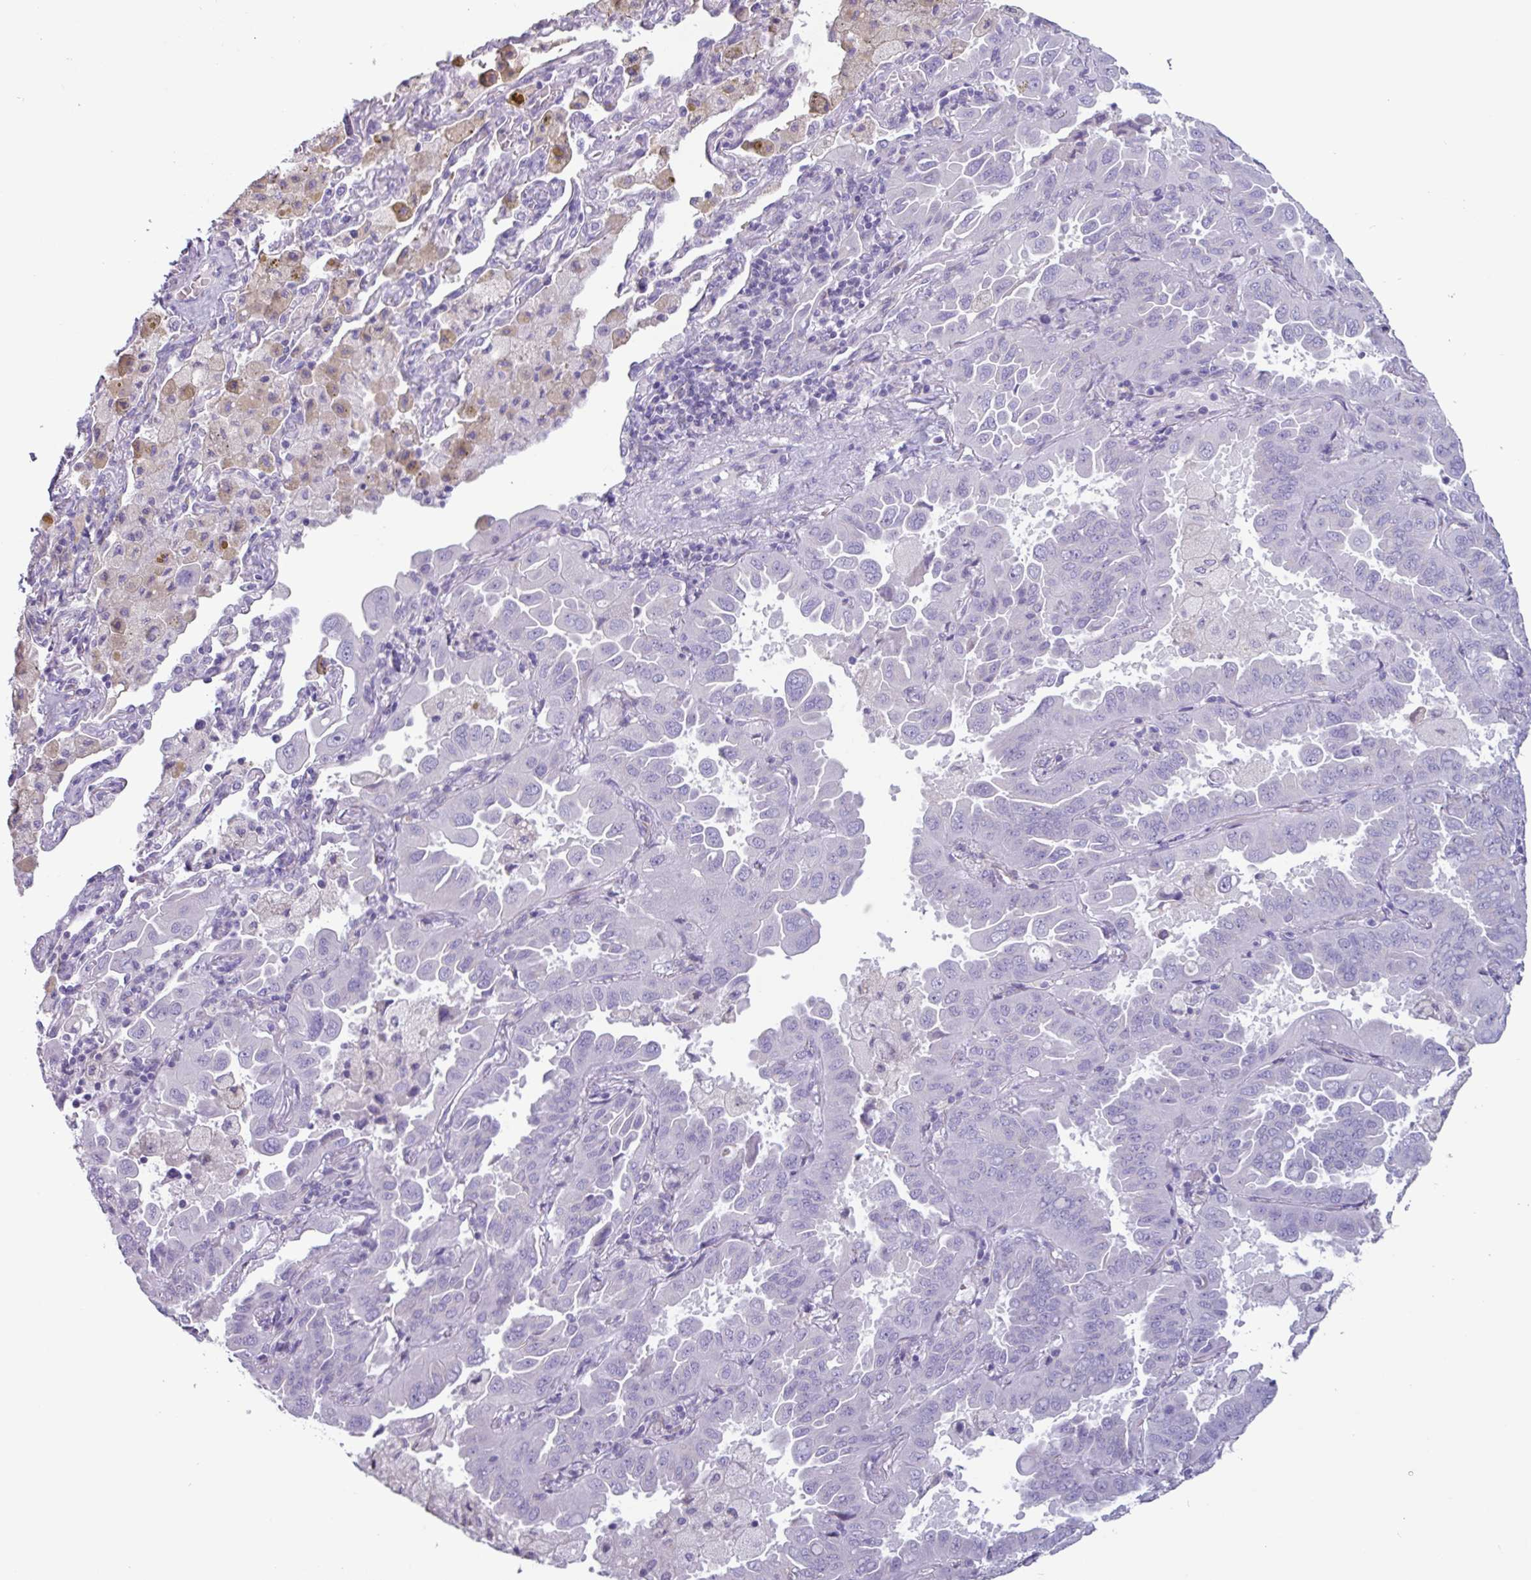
{"staining": {"intensity": "negative", "quantity": "none", "location": "none"}, "tissue": "lung cancer", "cell_type": "Tumor cells", "image_type": "cancer", "snomed": [{"axis": "morphology", "description": "Adenocarcinoma, NOS"}, {"axis": "topography", "description": "Lung"}], "caption": "Histopathology image shows no significant protein expression in tumor cells of lung cancer (adenocarcinoma). Nuclei are stained in blue.", "gene": "ADGRE1", "patient": {"sex": "male", "age": 64}}